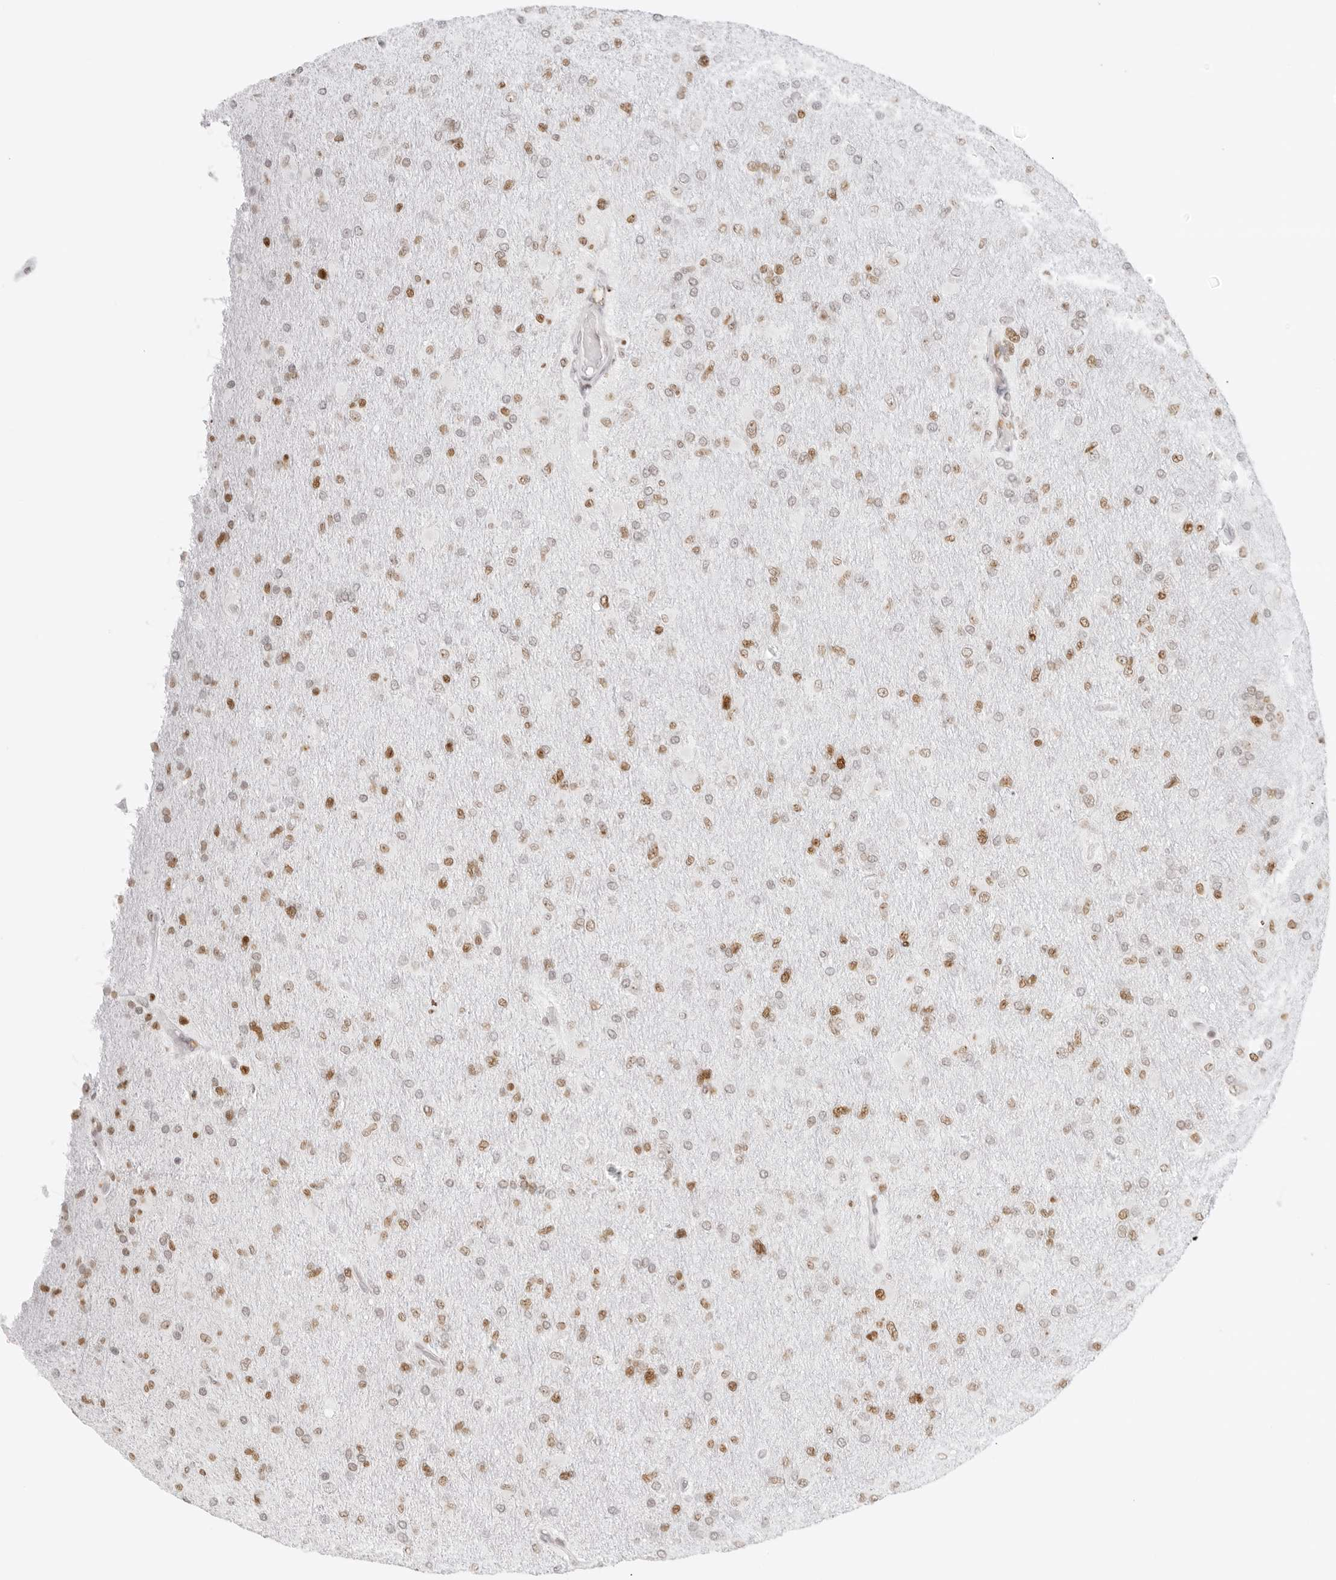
{"staining": {"intensity": "moderate", "quantity": "25%-75%", "location": "nuclear"}, "tissue": "glioma", "cell_type": "Tumor cells", "image_type": "cancer", "snomed": [{"axis": "morphology", "description": "Glioma, malignant, High grade"}, {"axis": "topography", "description": "Cerebral cortex"}], "caption": "Brown immunohistochemical staining in human malignant glioma (high-grade) displays moderate nuclear expression in about 25%-75% of tumor cells. The staining was performed using DAB (3,3'-diaminobenzidine), with brown indicating positive protein expression. Nuclei are stained blue with hematoxylin.", "gene": "RCC1", "patient": {"sex": "female", "age": 36}}